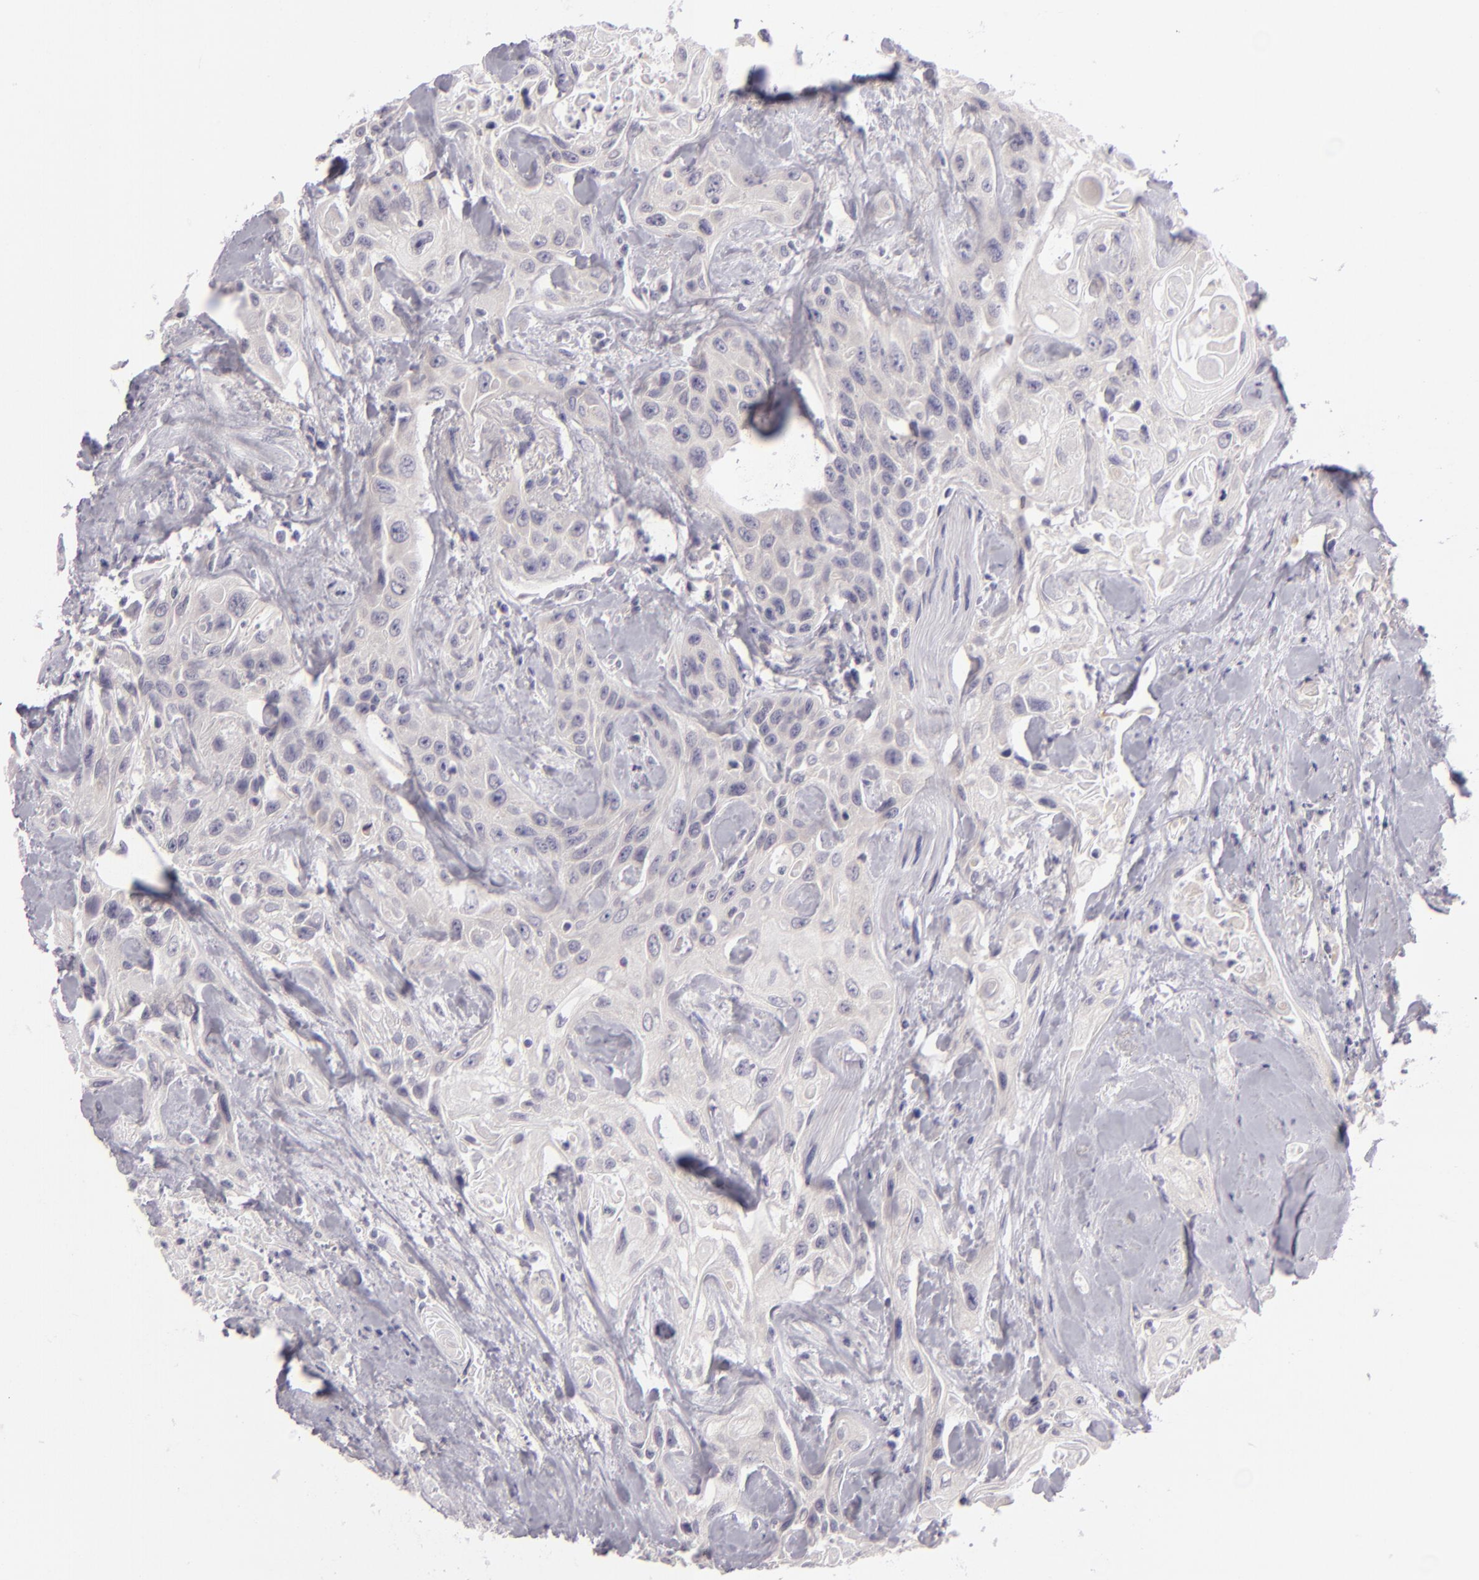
{"staining": {"intensity": "negative", "quantity": "none", "location": "none"}, "tissue": "urothelial cancer", "cell_type": "Tumor cells", "image_type": "cancer", "snomed": [{"axis": "morphology", "description": "Urothelial carcinoma, High grade"}, {"axis": "topography", "description": "Urinary bladder"}], "caption": "The immunohistochemistry micrograph has no significant staining in tumor cells of high-grade urothelial carcinoma tissue.", "gene": "EGFL6", "patient": {"sex": "female", "age": 84}}